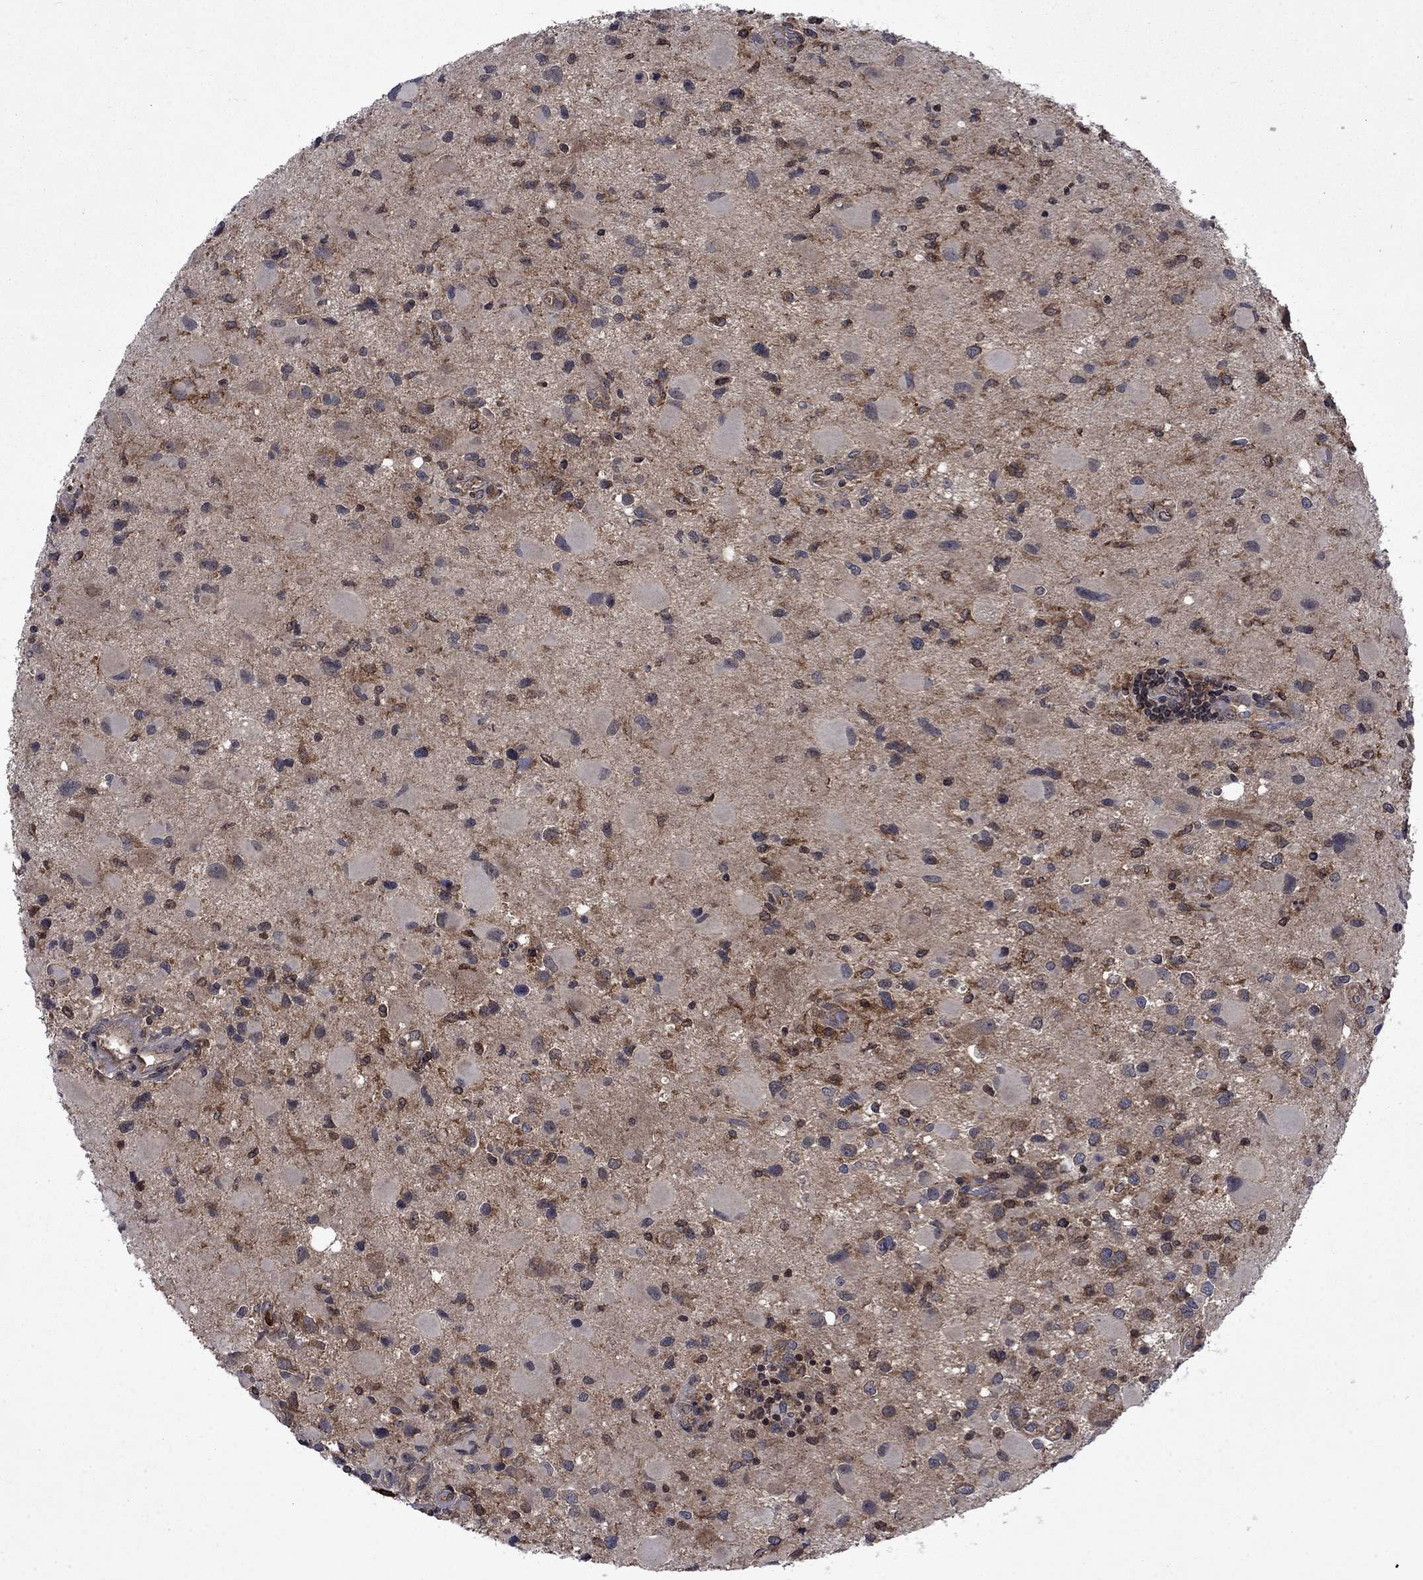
{"staining": {"intensity": "moderate", "quantity": "<25%", "location": "cytoplasmic/membranous"}, "tissue": "glioma", "cell_type": "Tumor cells", "image_type": "cancer", "snomed": [{"axis": "morphology", "description": "Glioma, malignant, Low grade"}, {"axis": "topography", "description": "Brain"}], "caption": "IHC of malignant glioma (low-grade) reveals low levels of moderate cytoplasmic/membranous positivity in approximately <25% of tumor cells.", "gene": "TMEM33", "patient": {"sex": "female", "age": 32}}